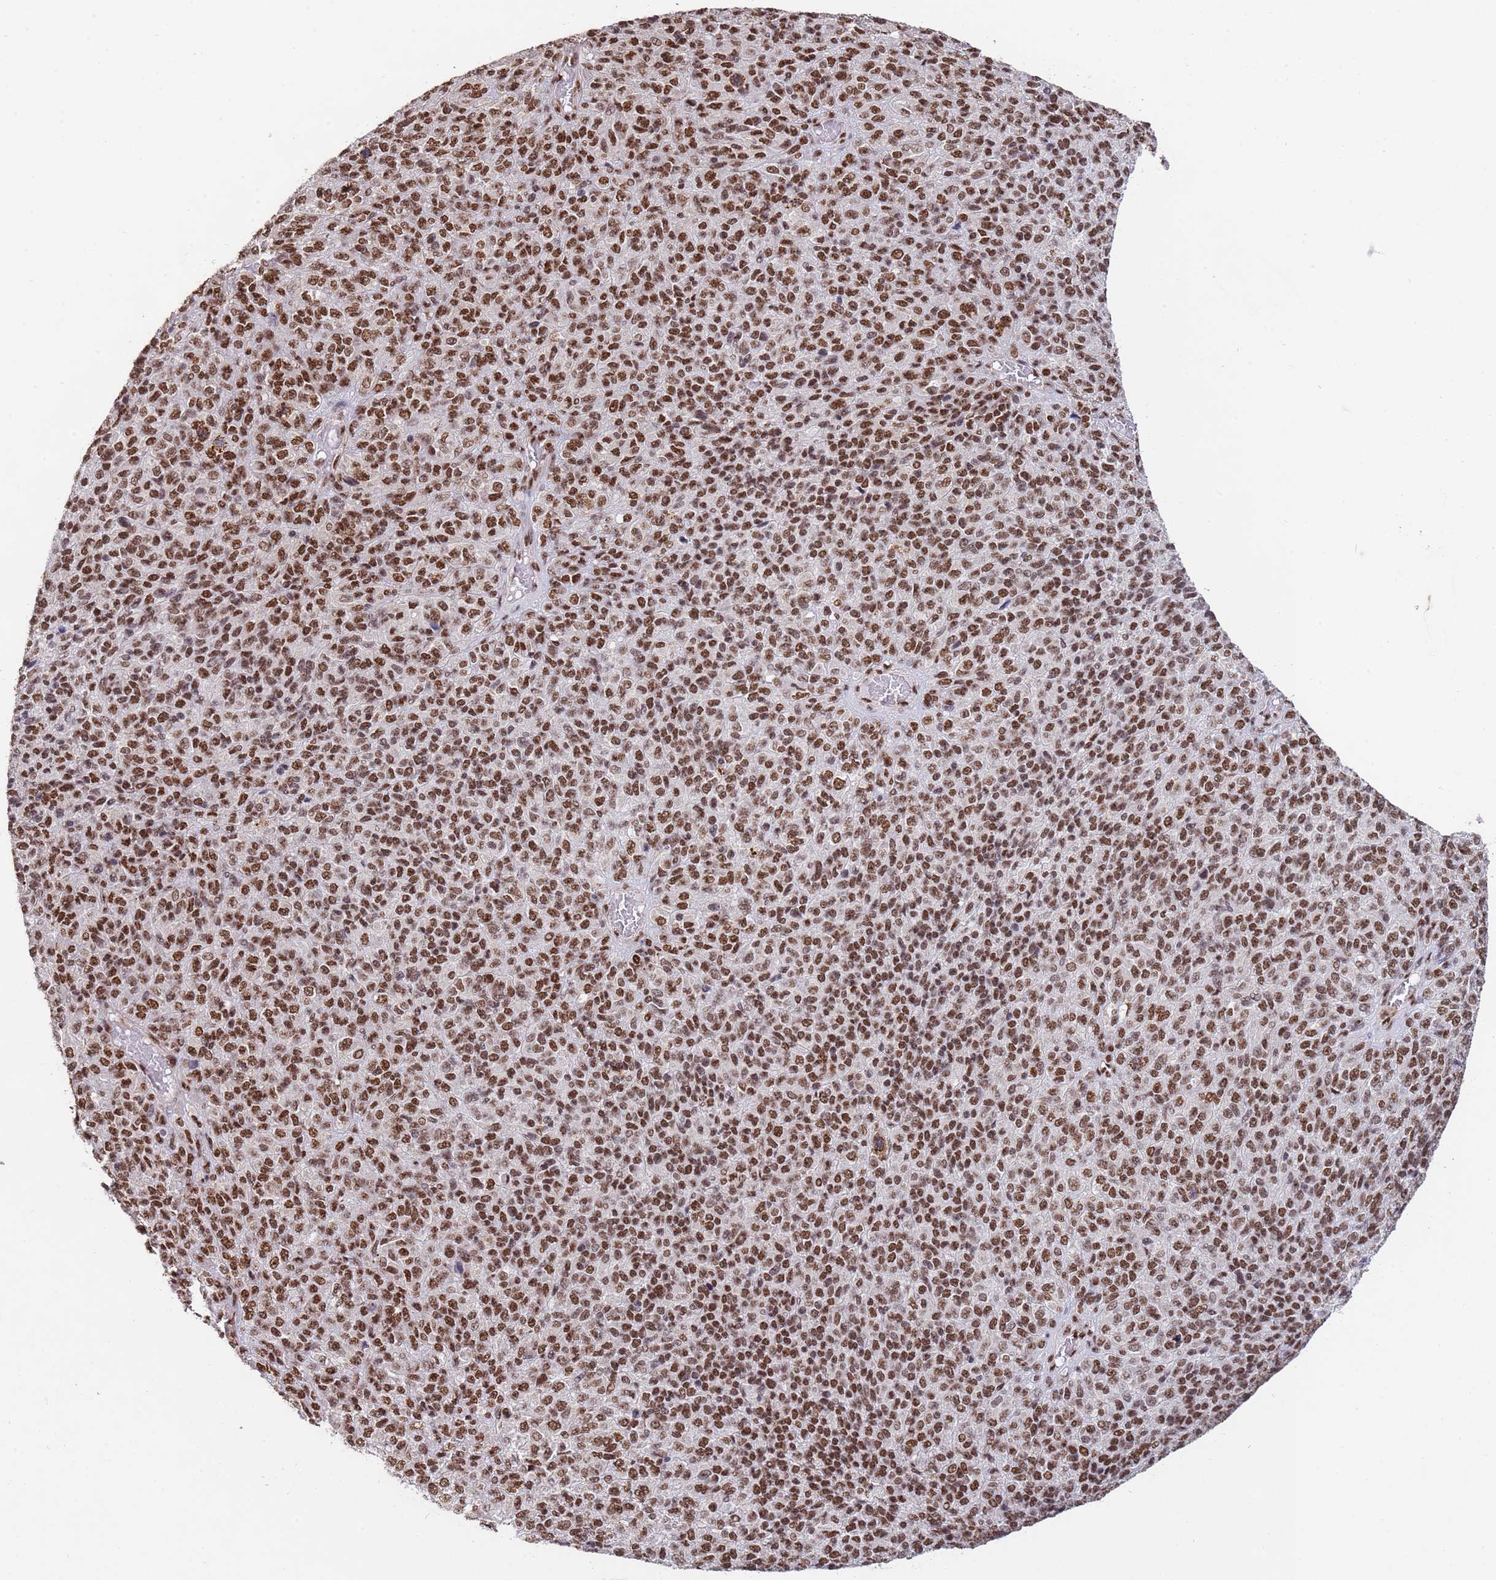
{"staining": {"intensity": "strong", "quantity": ">75%", "location": "nuclear"}, "tissue": "melanoma", "cell_type": "Tumor cells", "image_type": "cancer", "snomed": [{"axis": "morphology", "description": "Malignant melanoma, Metastatic site"}, {"axis": "topography", "description": "Brain"}], "caption": "Immunohistochemical staining of human melanoma reveals strong nuclear protein staining in approximately >75% of tumor cells.", "gene": "ESF1", "patient": {"sex": "female", "age": 56}}